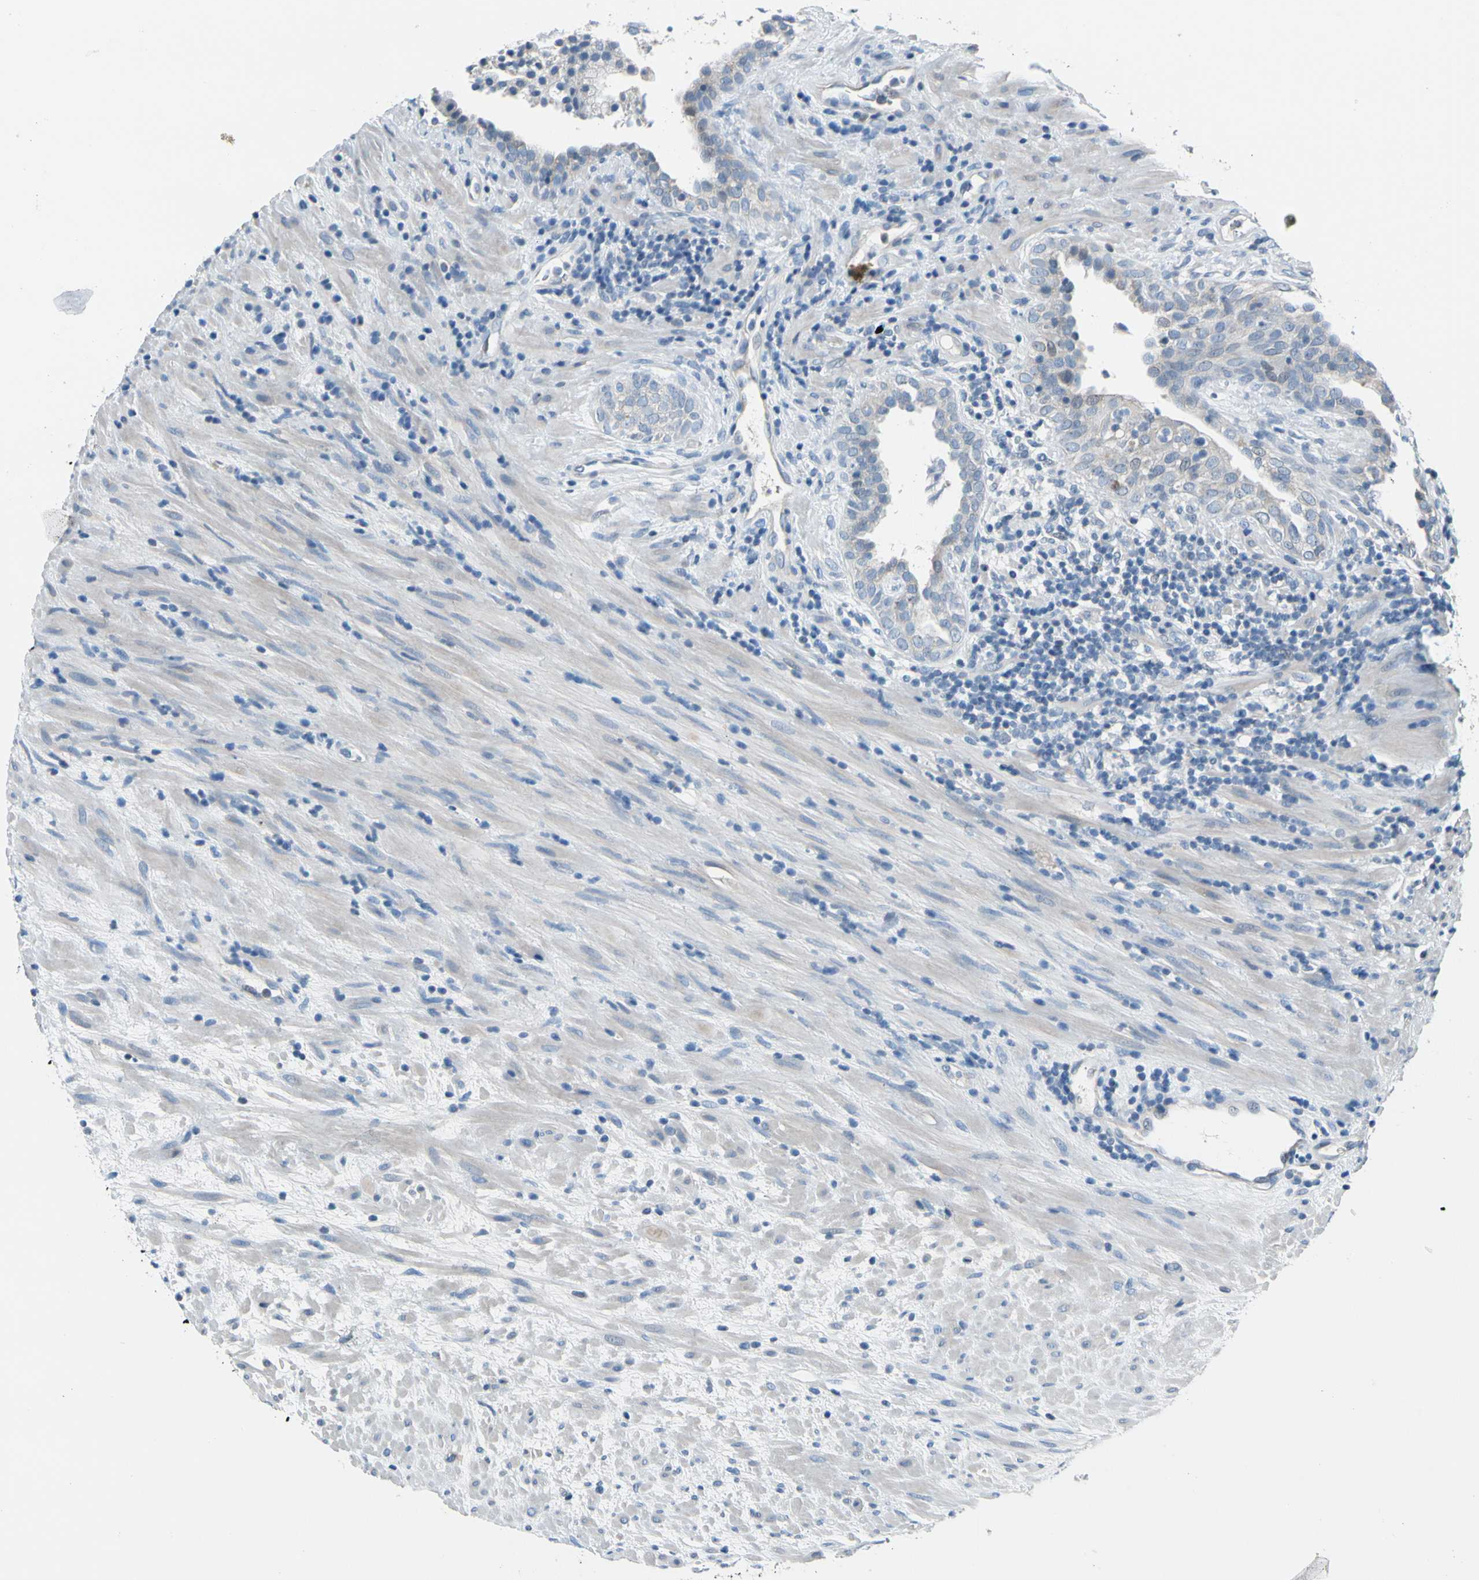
{"staining": {"intensity": "weak", "quantity": "<25%", "location": "cytoplasmic/membranous"}, "tissue": "prostate", "cell_type": "Glandular cells", "image_type": "normal", "snomed": [{"axis": "morphology", "description": "Normal tissue, NOS"}, {"axis": "topography", "description": "Prostate"}], "caption": "IHC image of normal prostate: human prostate stained with DAB (3,3'-diaminobenzidine) demonstrates no significant protein expression in glandular cells.", "gene": "STK40", "patient": {"sex": "male", "age": 76}}